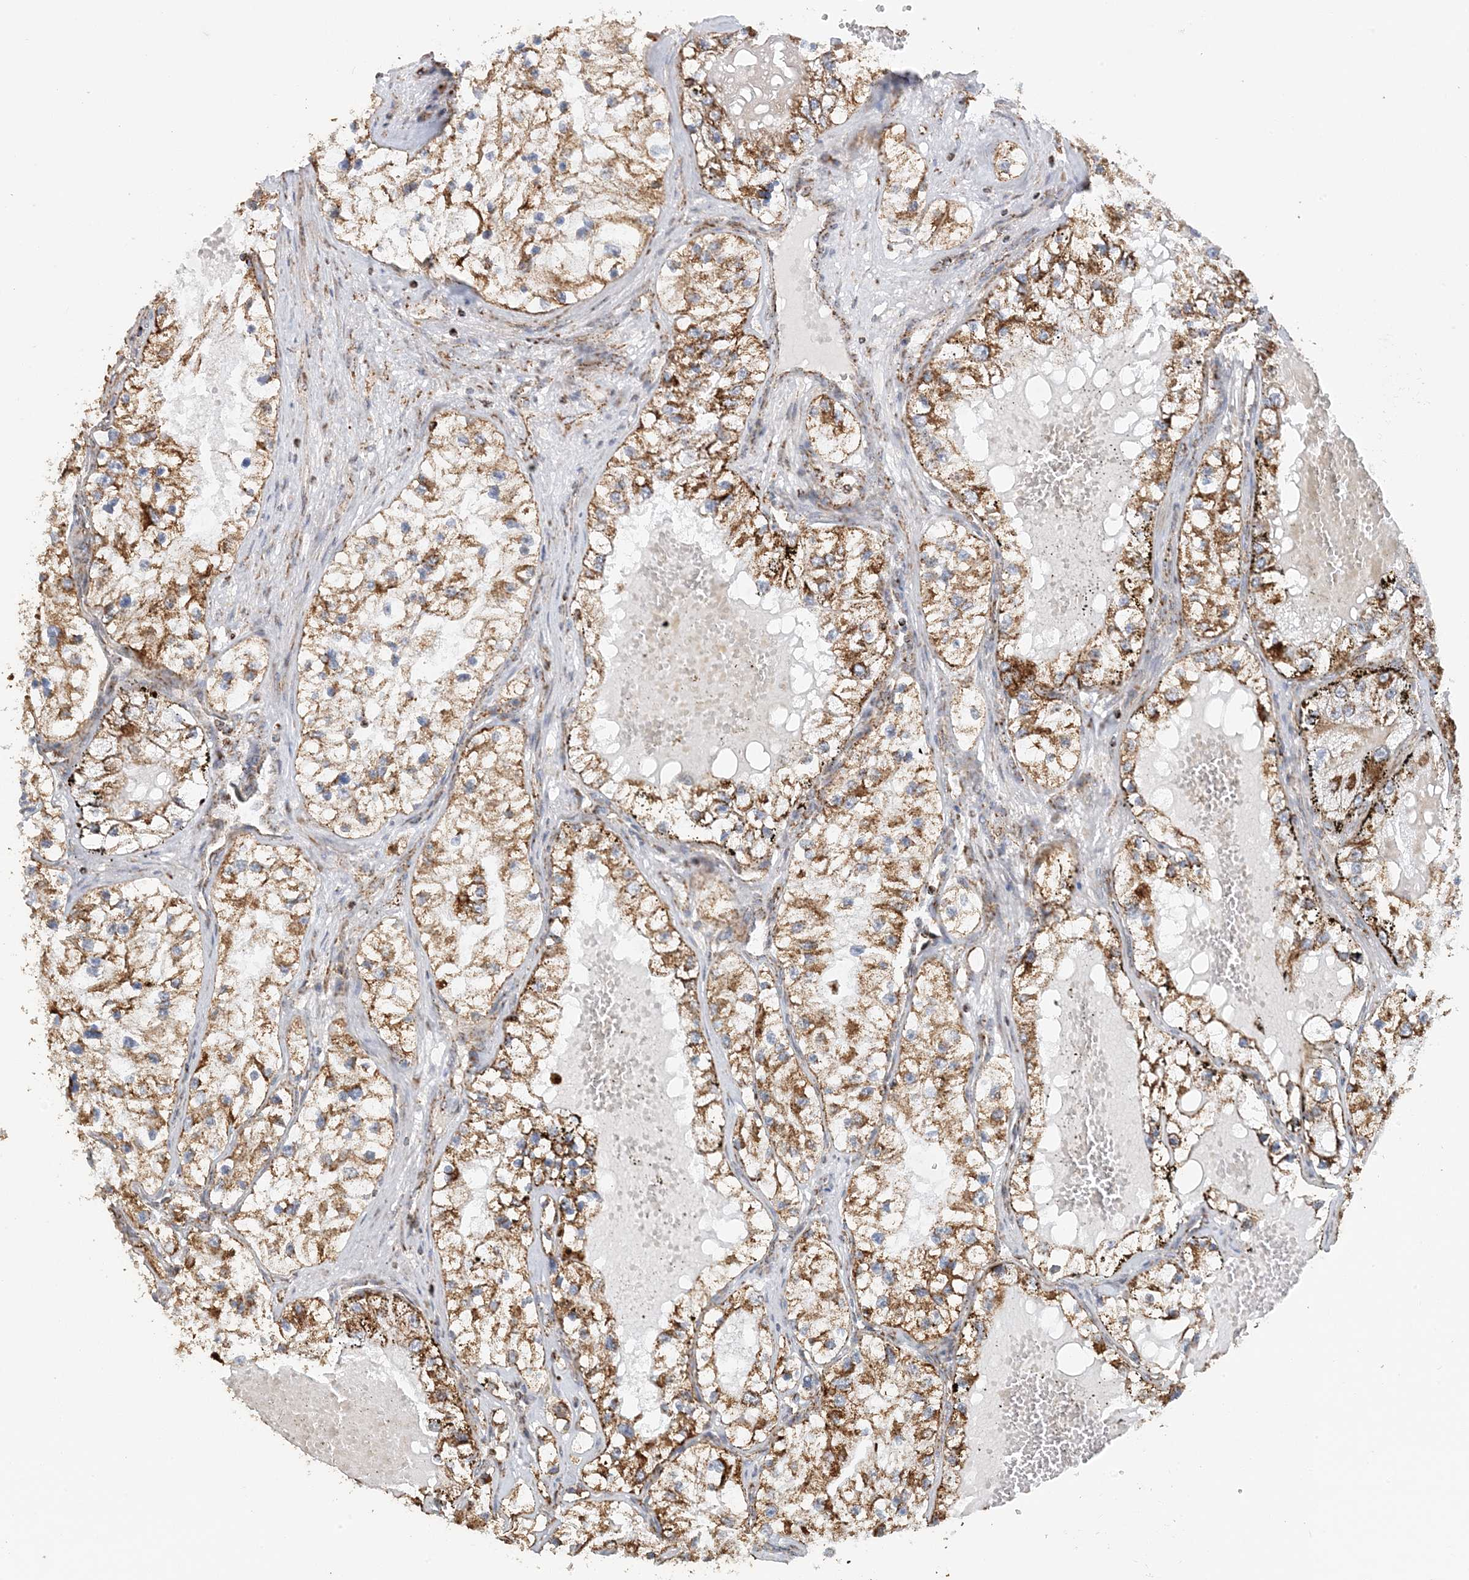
{"staining": {"intensity": "moderate", "quantity": ">75%", "location": "cytoplasmic/membranous"}, "tissue": "renal cancer", "cell_type": "Tumor cells", "image_type": "cancer", "snomed": [{"axis": "morphology", "description": "Adenocarcinoma, NOS"}, {"axis": "topography", "description": "Kidney"}], "caption": "About >75% of tumor cells in renal cancer (adenocarcinoma) demonstrate moderate cytoplasmic/membranous protein positivity as visualized by brown immunohistochemical staining.", "gene": "MAN1A1", "patient": {"sex": "female", "age": 57}}